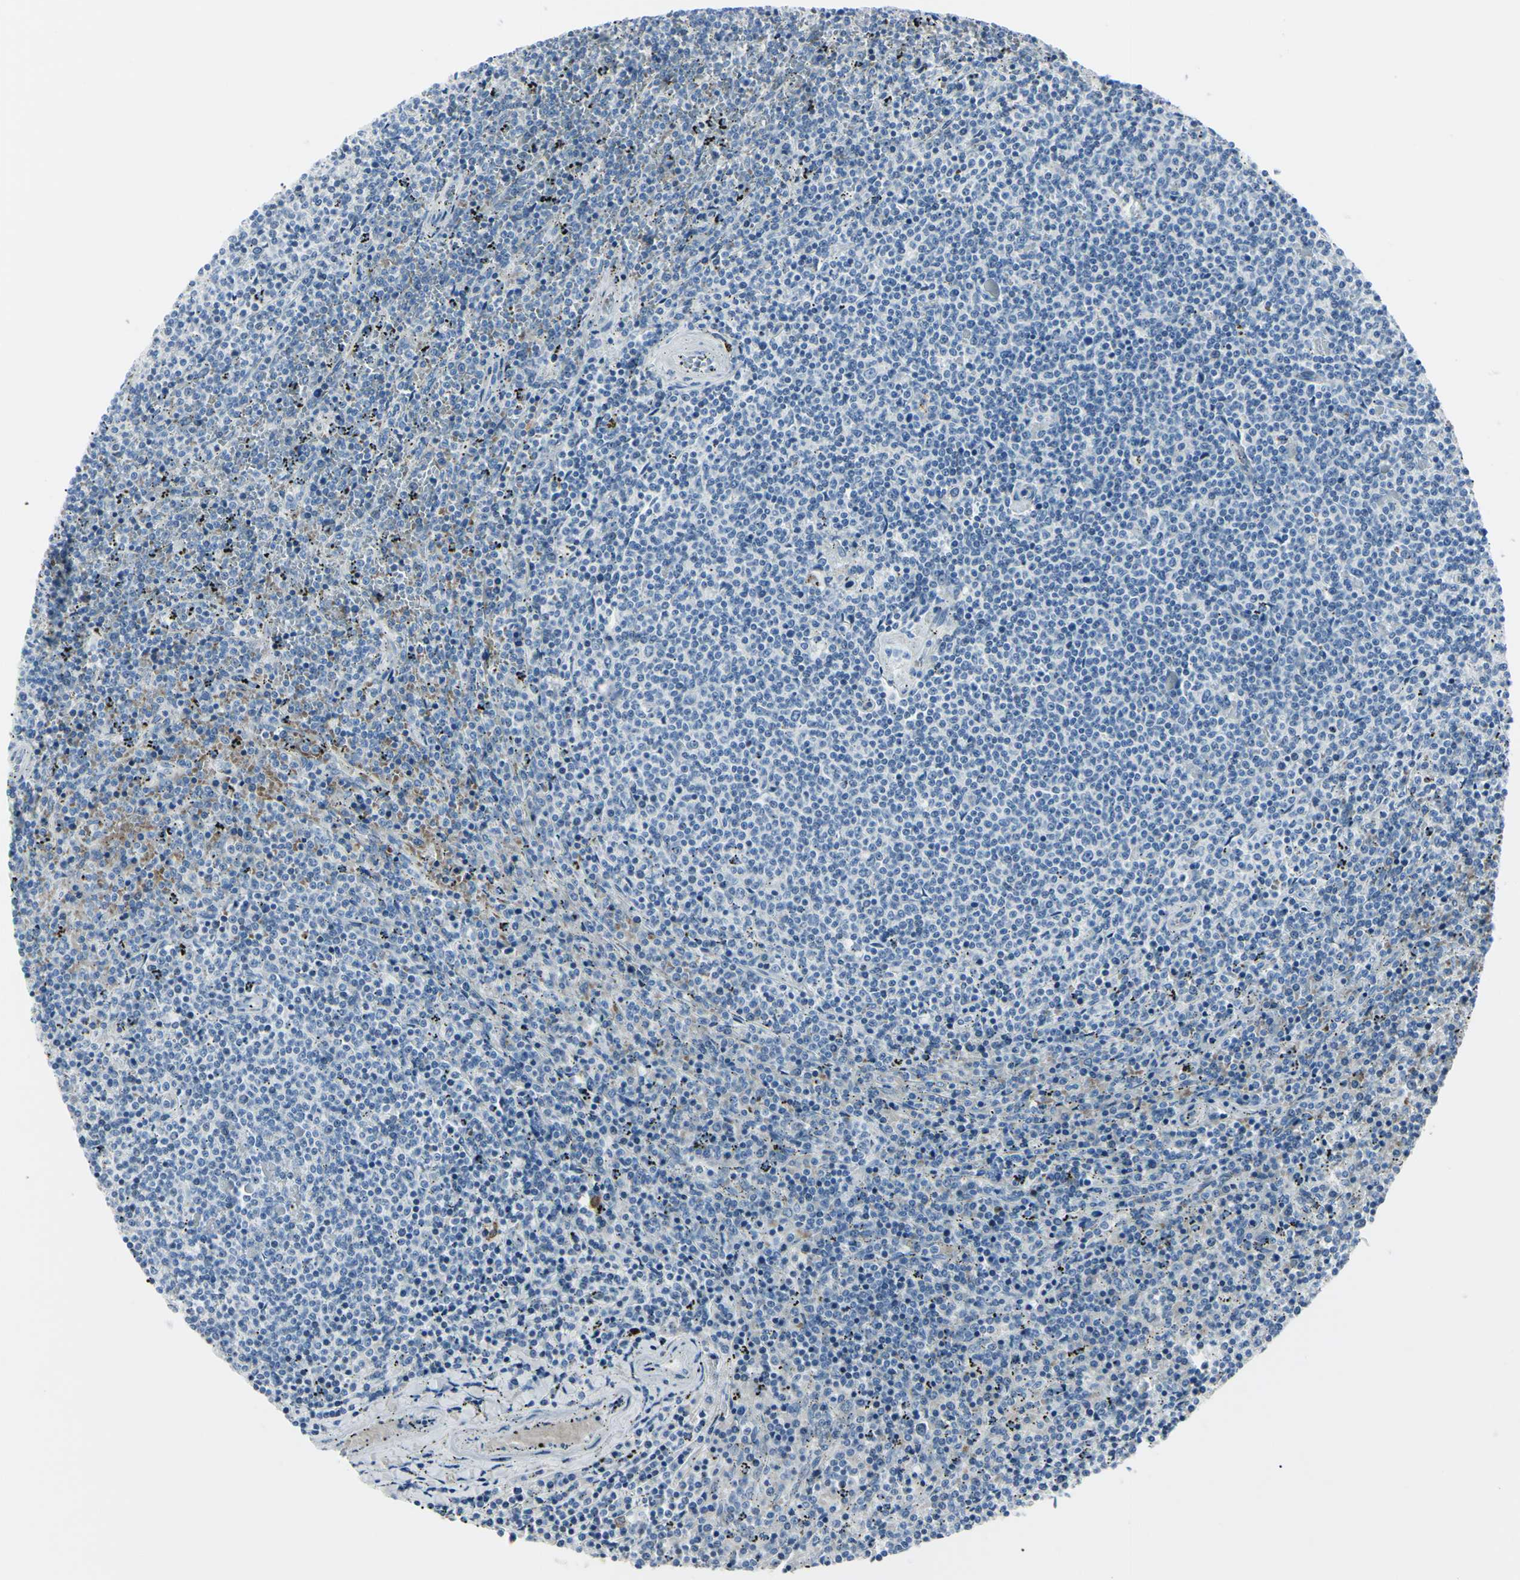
{"staining": {"intensity": "negative", "quantity": "none", "location": "none"}, "tissue": "lymphoma", "cell_type": "Tumor cells", "image_type": "cancer", "snomed": [{"axis": "morphology", "description": "Malignant lymphoma, non-Hodgkin's type, Low grade"}, {"axis": "topography", "description": "Spleen"}], "caption": "There is no significant staining in tumor cells of malignant lymphoma, non-Hodgkin's type (low-grade). (Stains: DAB immunohistochemistry (IHC) with hematoxylin counter stain, Microscopy: brightfield microscopy at high magnification).", "gene": "CA2", "patient": {"sex": "female", "age": 50}}